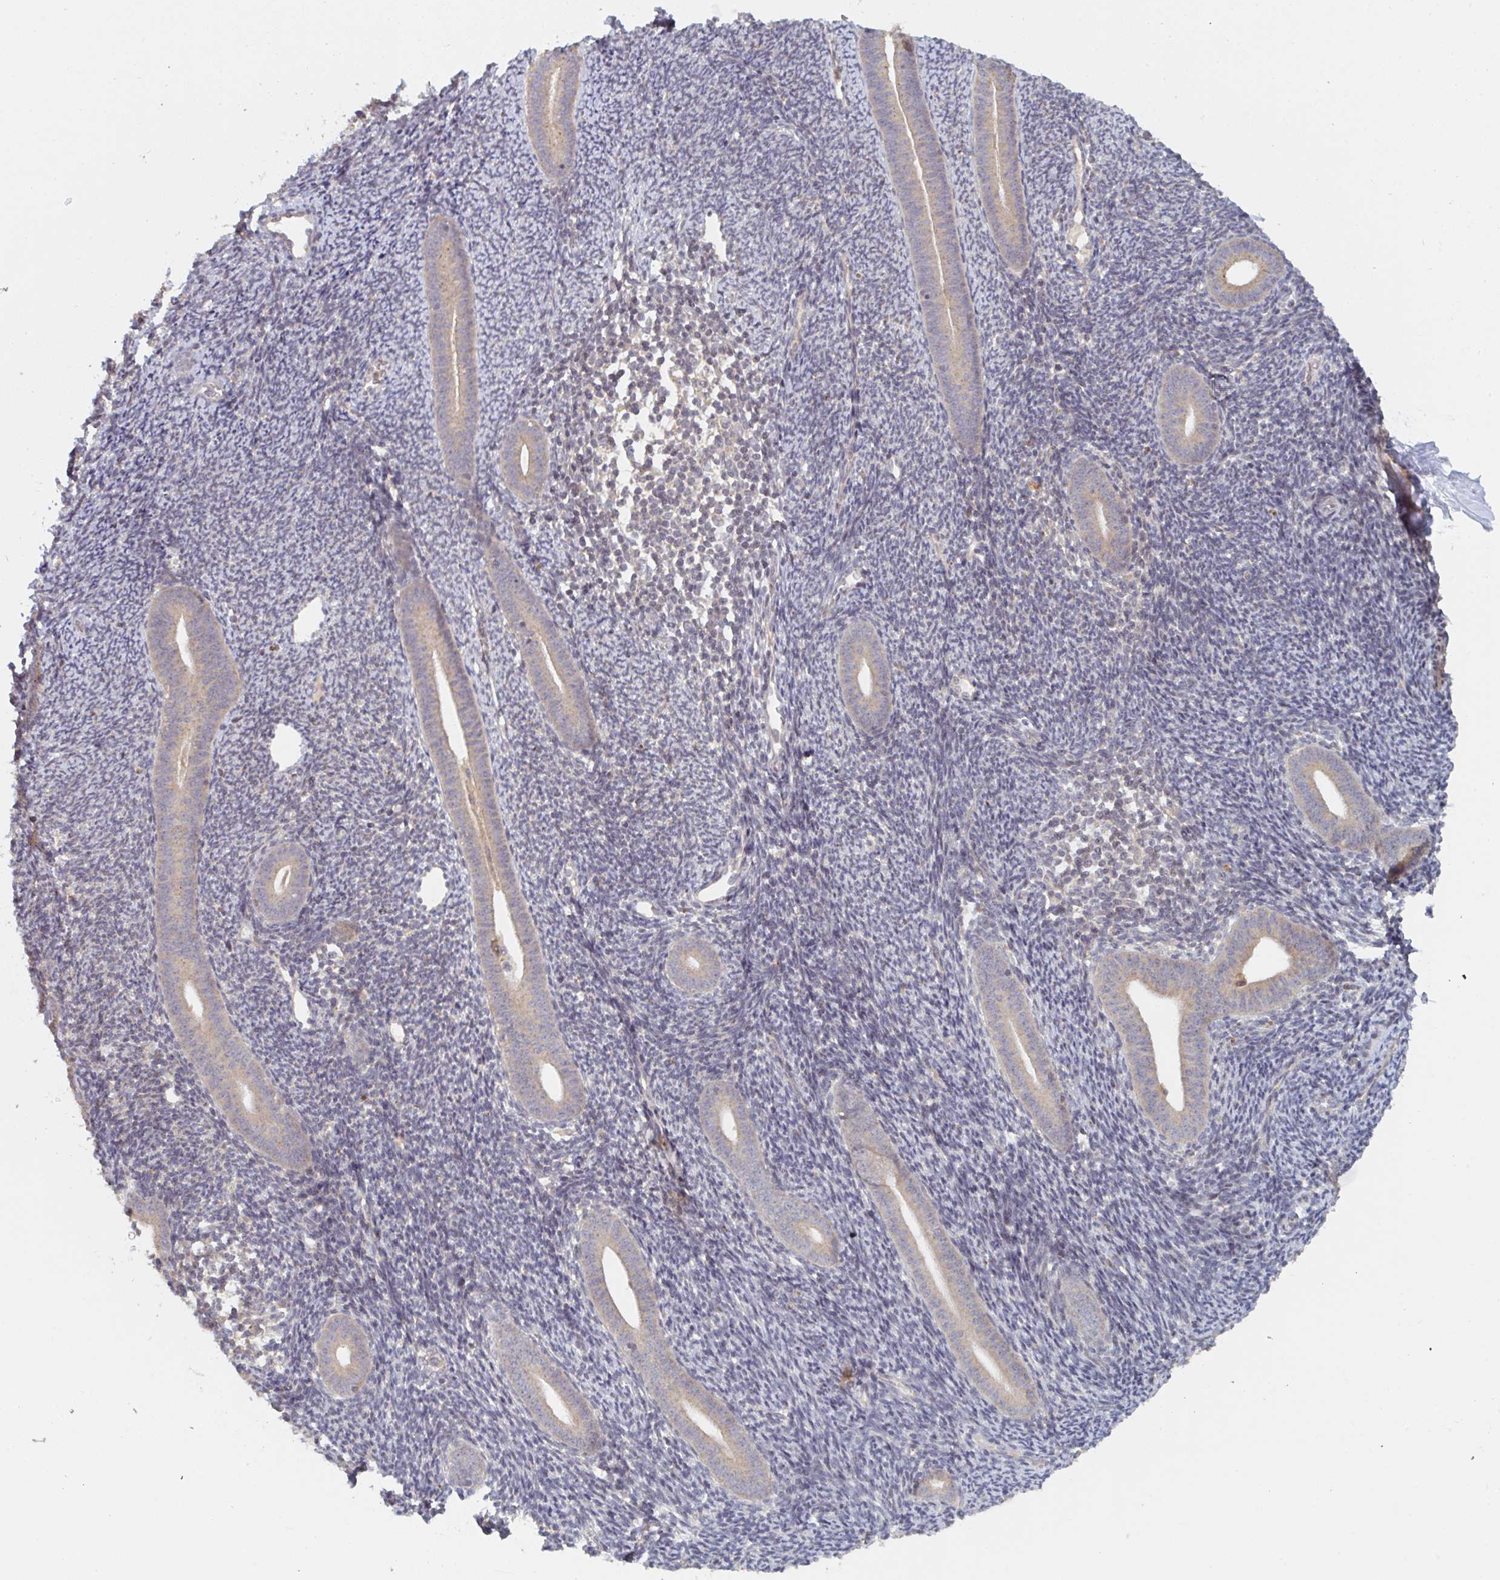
{"staining": {"intensity": "negative", "quantity": "none", "location": "none"}, "tissue": "endometrium", "cell_type": "Cells in endometrial stroma", "image_type": "normal", "snomed": [{"axis": "morphology", "description": "Normal tissue, NOS"}, {"axis": "topography", "description": "Endometrium"}], "caption": "A histopathology image of human endometrium is negative for staining in cells in endometrial stroma. (DAB (3,3'-diaminobenzidine) IHC visualized using brightfield microscopy, high magnification).", "gene": "DCST1", "patient": {"sex": "female", "age": 39}}